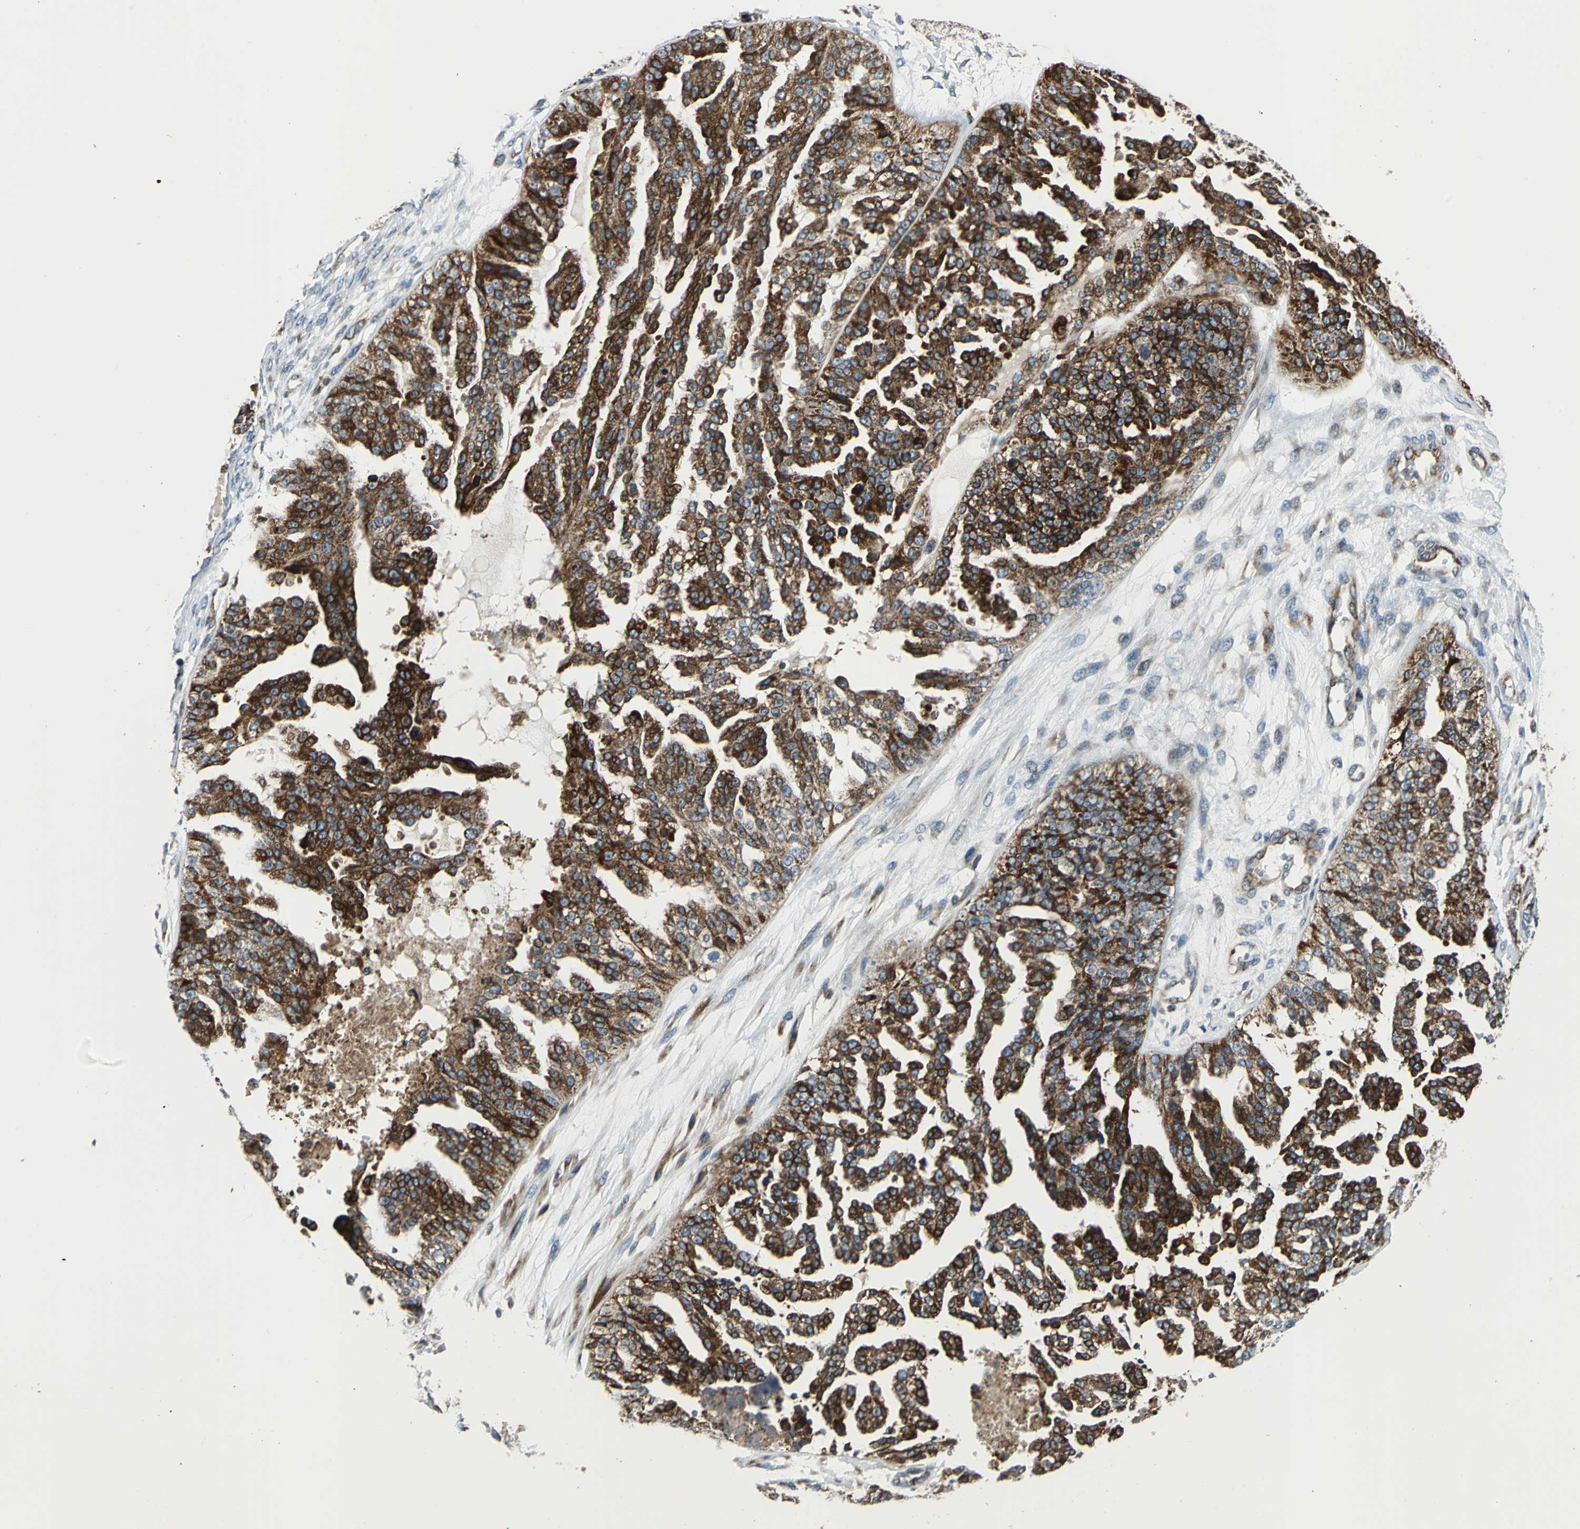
{"staining": {"intensity": "strong", "quantity": ">75%", "location": "cytoplasmic/membranous"}, "tissue": "ovarian cancer", "cell_type": "Tumor cells", "image_type": "cancer", "snomed": [{"axis": "morphology", "description": "Carcinoma, NOS"}, {"axis": "topography", "description": "Soft tissue"}, {"axis": "topography", "description": "Ovary"}], "caption": "This is an image of IHC staining of ovarian cancer, which shows strong positivity in the cytoplasmic/membranous of tumor cells.", "gene": "HTATIP2", "patient": {"sex": "female", "age": 54}}